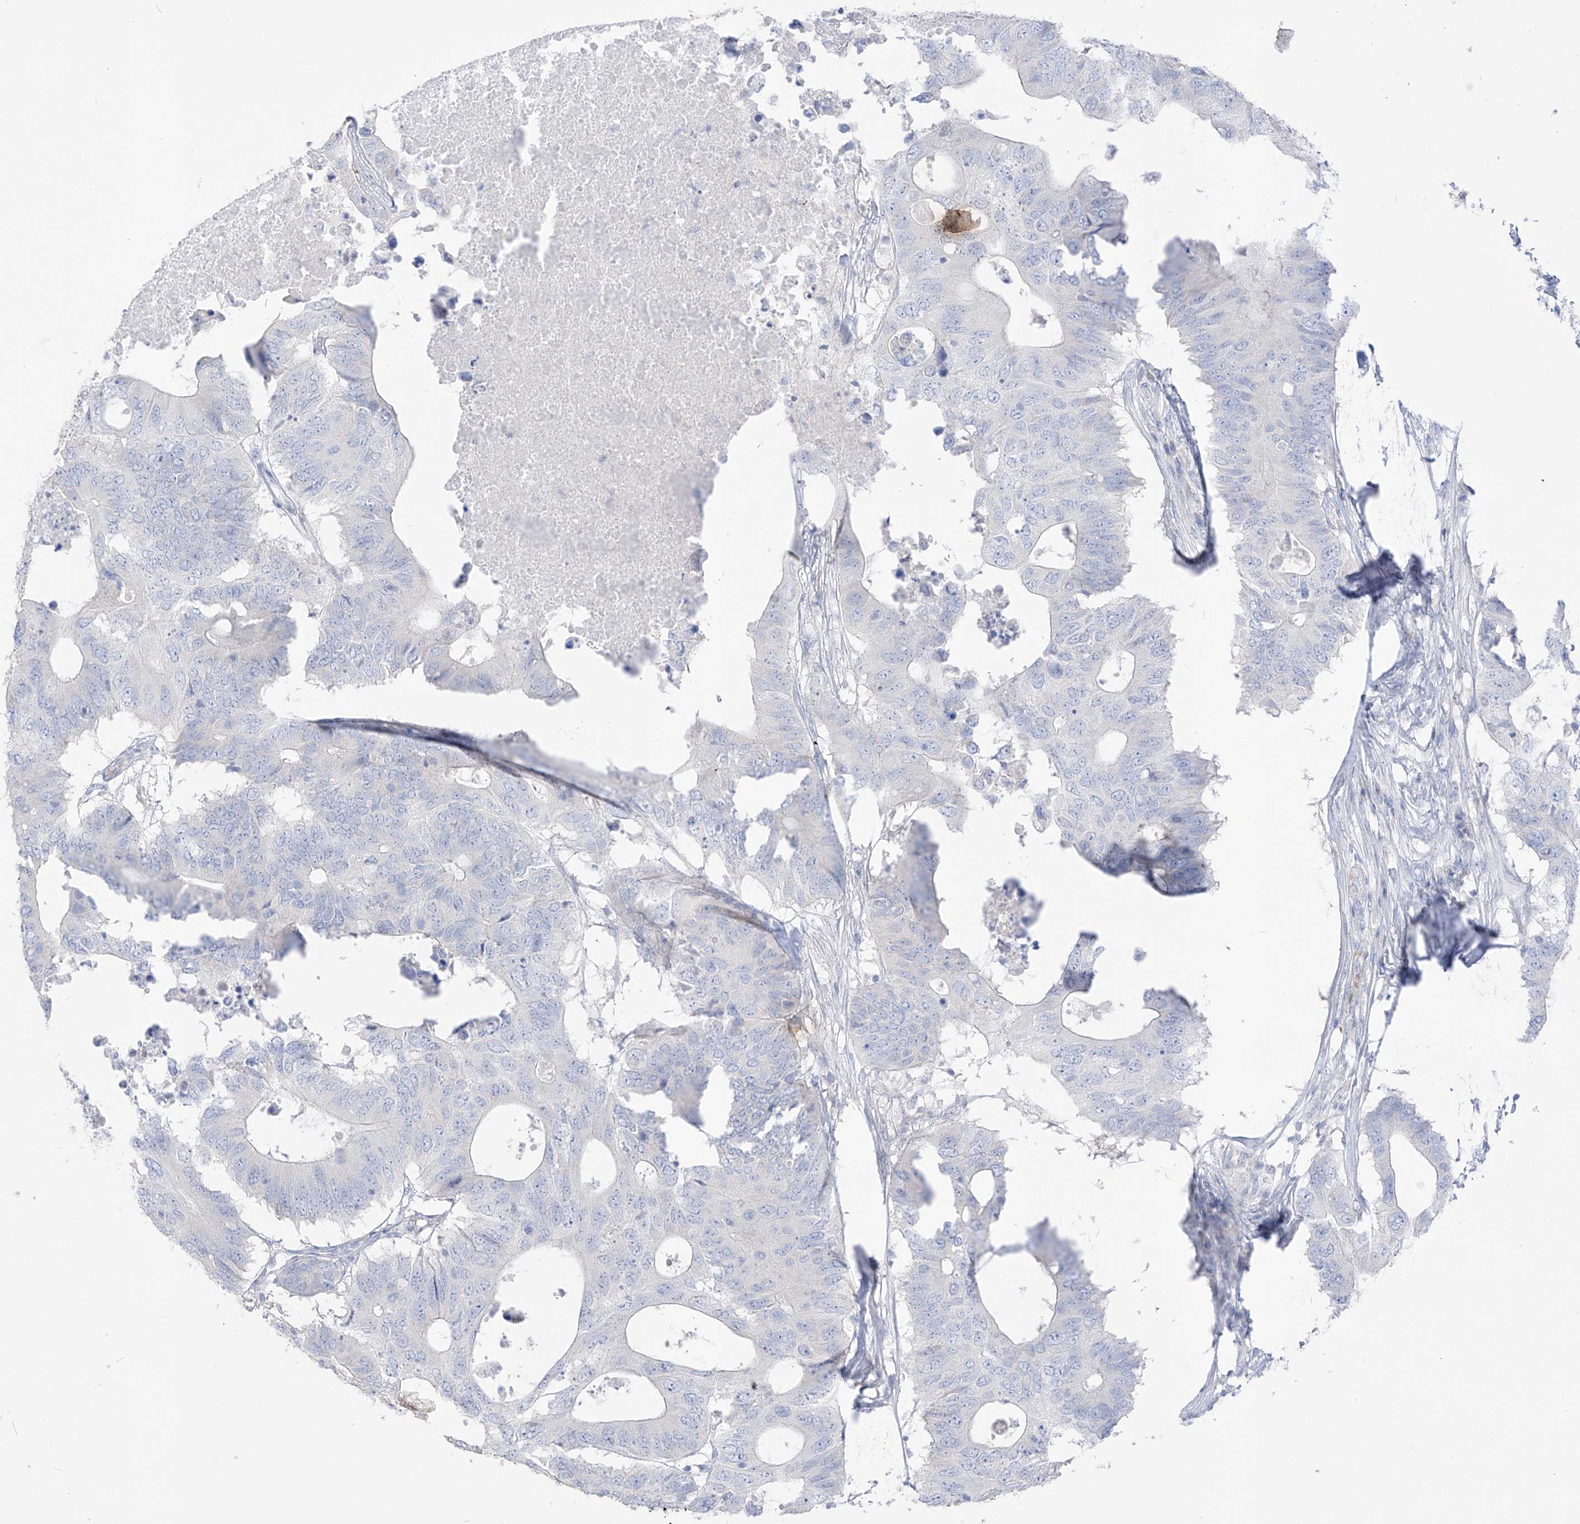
{"staining": {"intensity": "negative", "quantity": "none", "location": "none"}, "tissue": "colorectal cancer", "cell_type": "Tumor cells", "image_type": "cancer", "snomed": [{"axis": "morphology", "description": "Adenocarcinoma, NOS"}, {"axis": "topography", "description": "Colon"}], "caption": "A histopathology image of human colorectal adenocarcinoma is negative for staining in tumor cells.", "gene": "ASPRV1", "patient": {"sex": "male", "age": 71}}